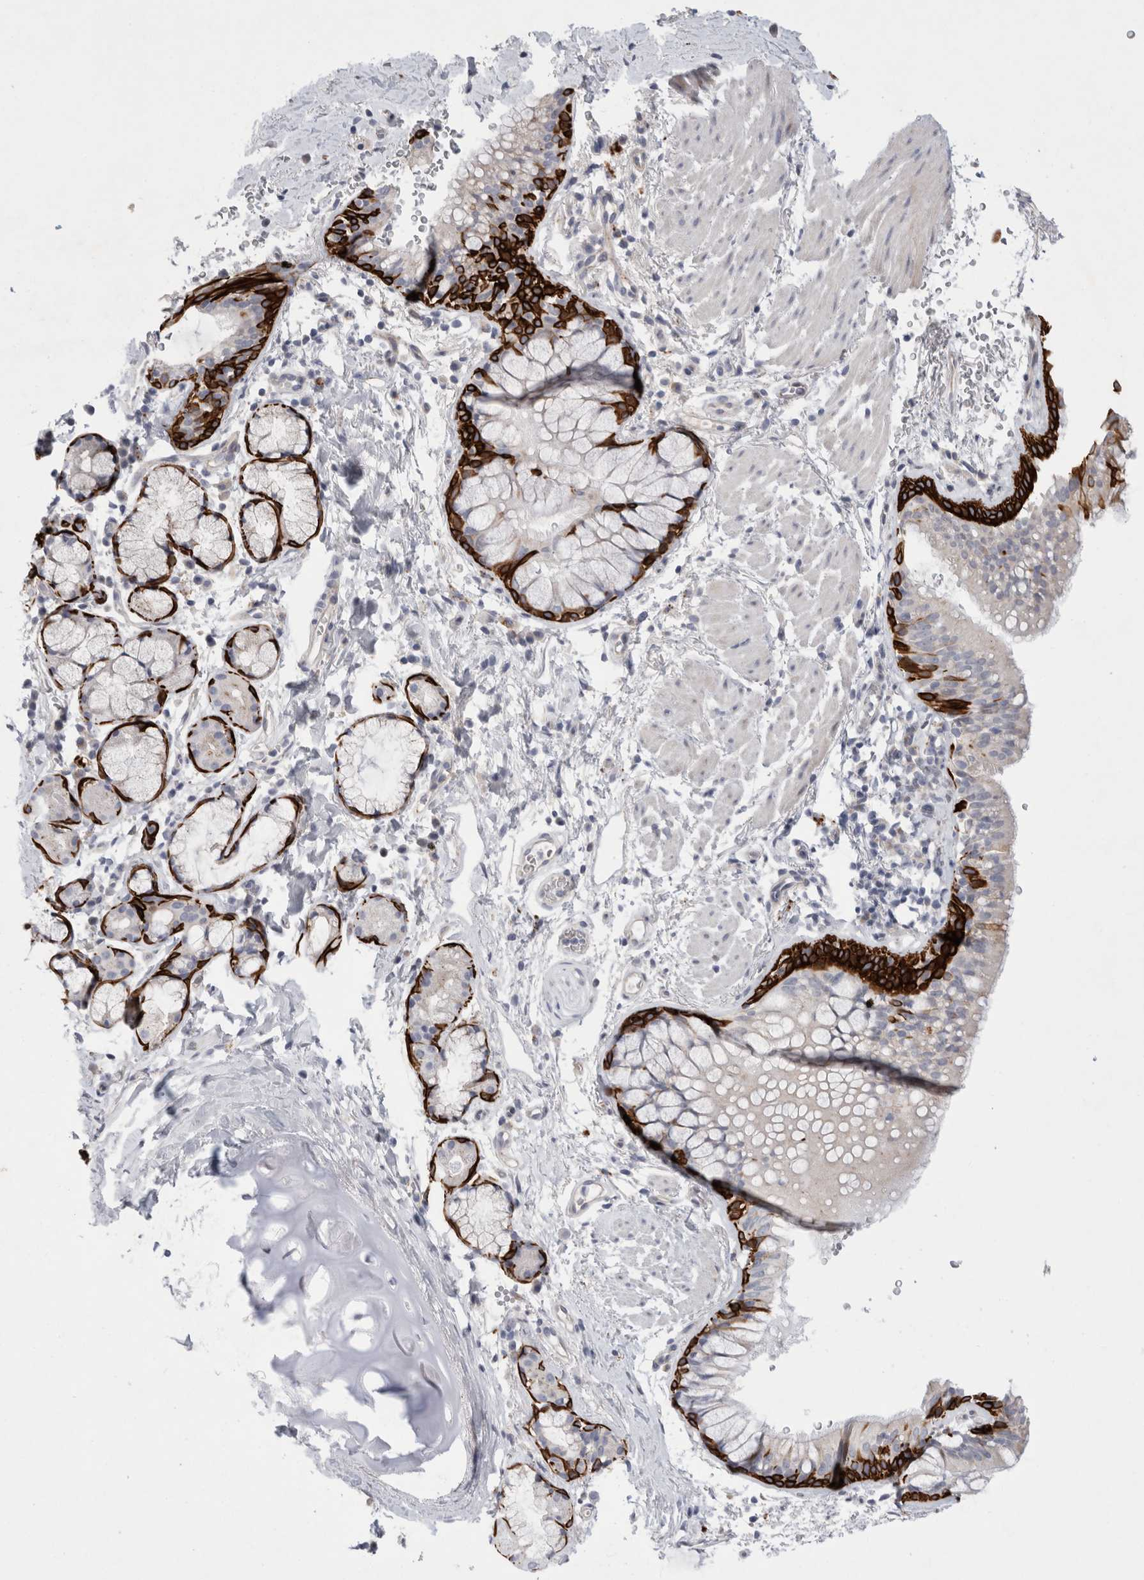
{"staining": {"intensity": "strong", "quantity": "<25%", "location": "cytoplasmic/membranous"}, "tissue": "bronchus", "cell_type": "Respiratory epithelial cells", "image_type": "normal", "snomed": [{"axis": "morphology", "description": "Normal tissue, NOS"}, {"axis": "topography", "description": "Cartilage tissue"}, {"axis": "topography", "description": "Bronchus"}], "caption": "Immunohistochemistry (DAB) staining of benign bronchus shows strong cytoplasmic/membranous protein positivity in approximately <25% of respiratory epithelial cells.", "gene": "GAA", "patient": {"sex": "female", "age": 53}}